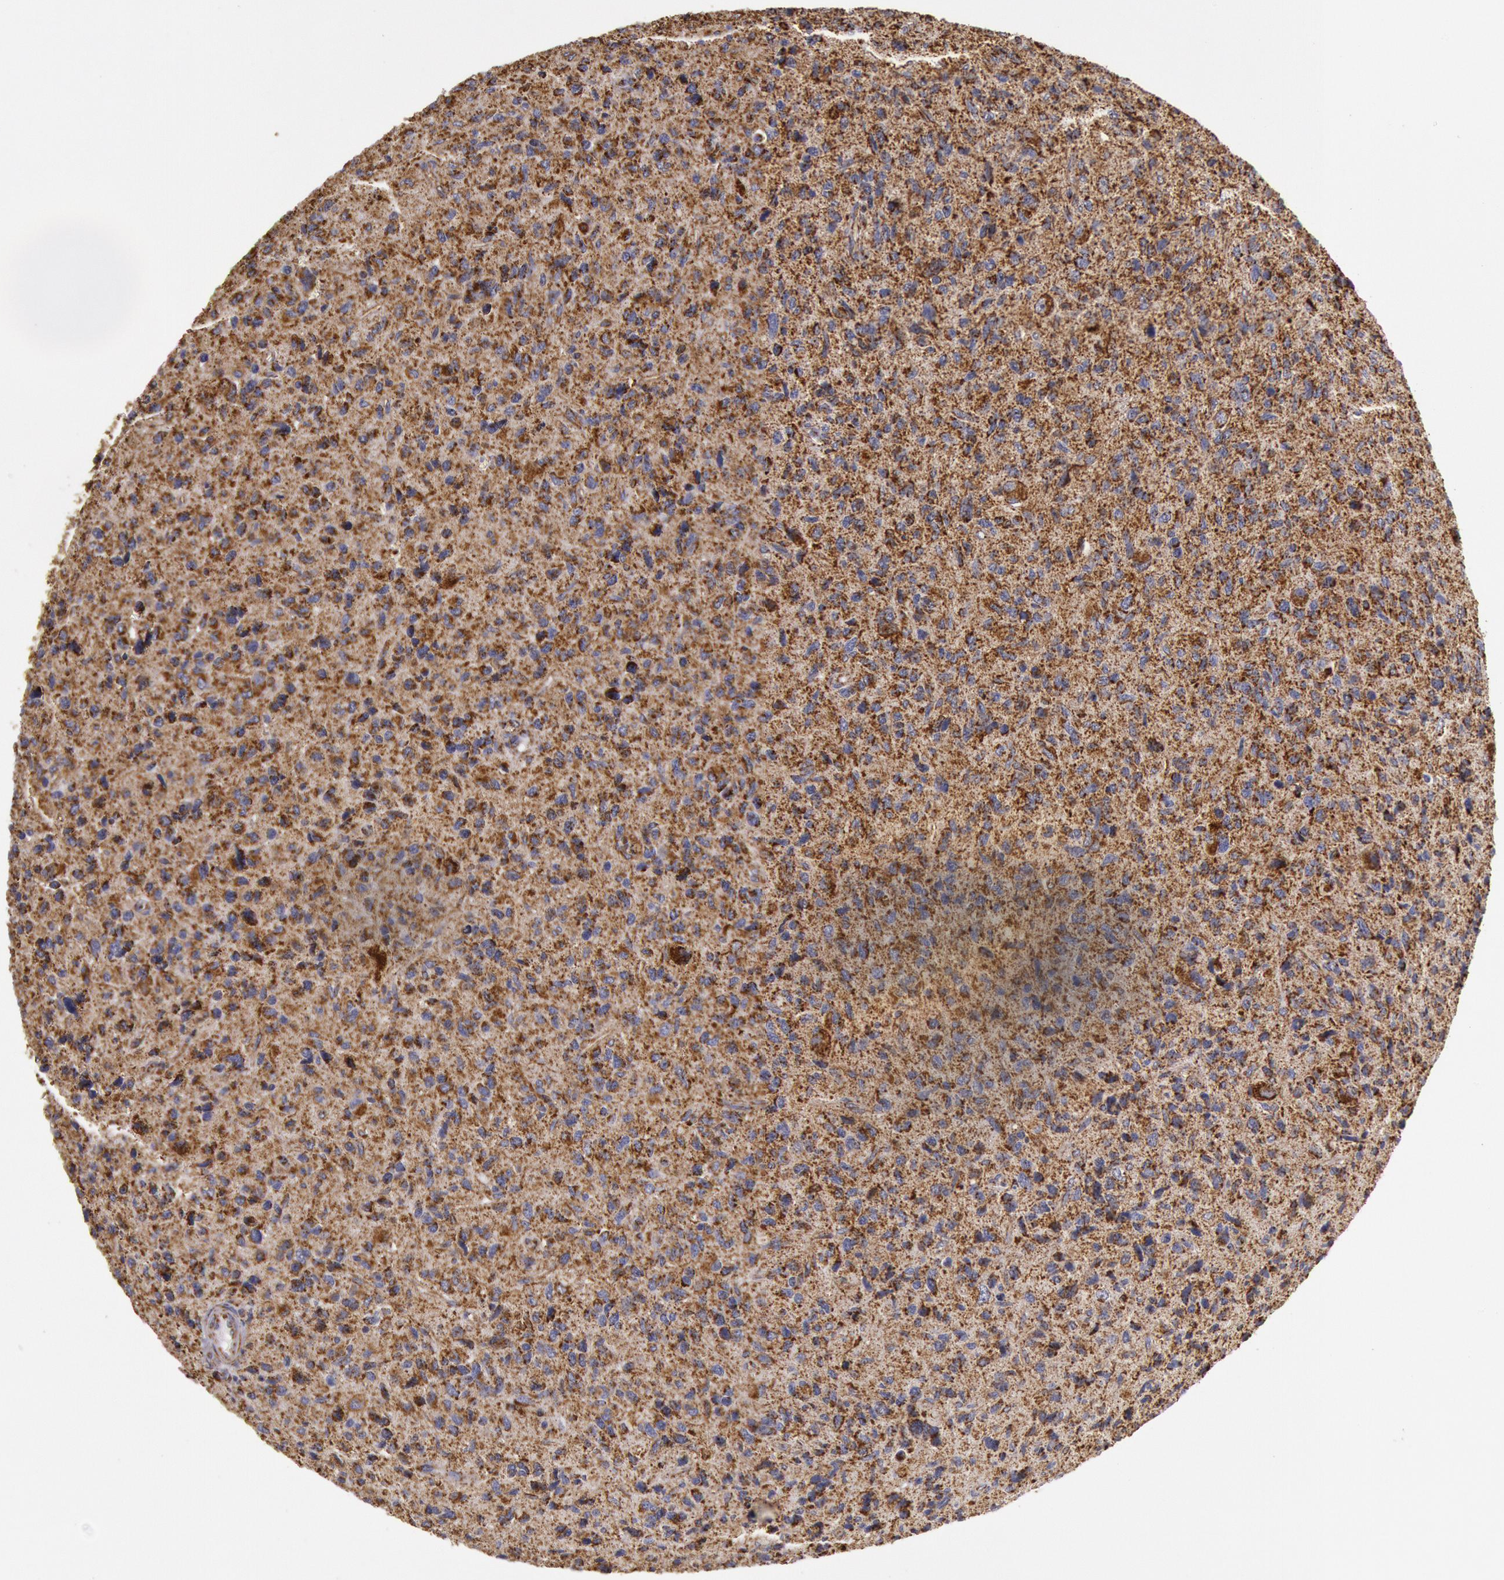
{"staining": {"intensity": "moderate", "quantity": "25%-75%", "location": "cytoplasmic/membranous"}, "tissue": "glioma", "cell_type": "Tumor cells", "image_type": "cancer", "snomed": [{"axis": "morphology", "description": "Glioma, malignant, High grade"}, {"axis": "topography", "description": "Brain"}], "caption": "Moderate cytoplasmic/membranous staining is identified in approximately 25%-75% of tumor cells in glioma.", "gene": "CYC1", "patient": {"sex": "female", "age": 60}}